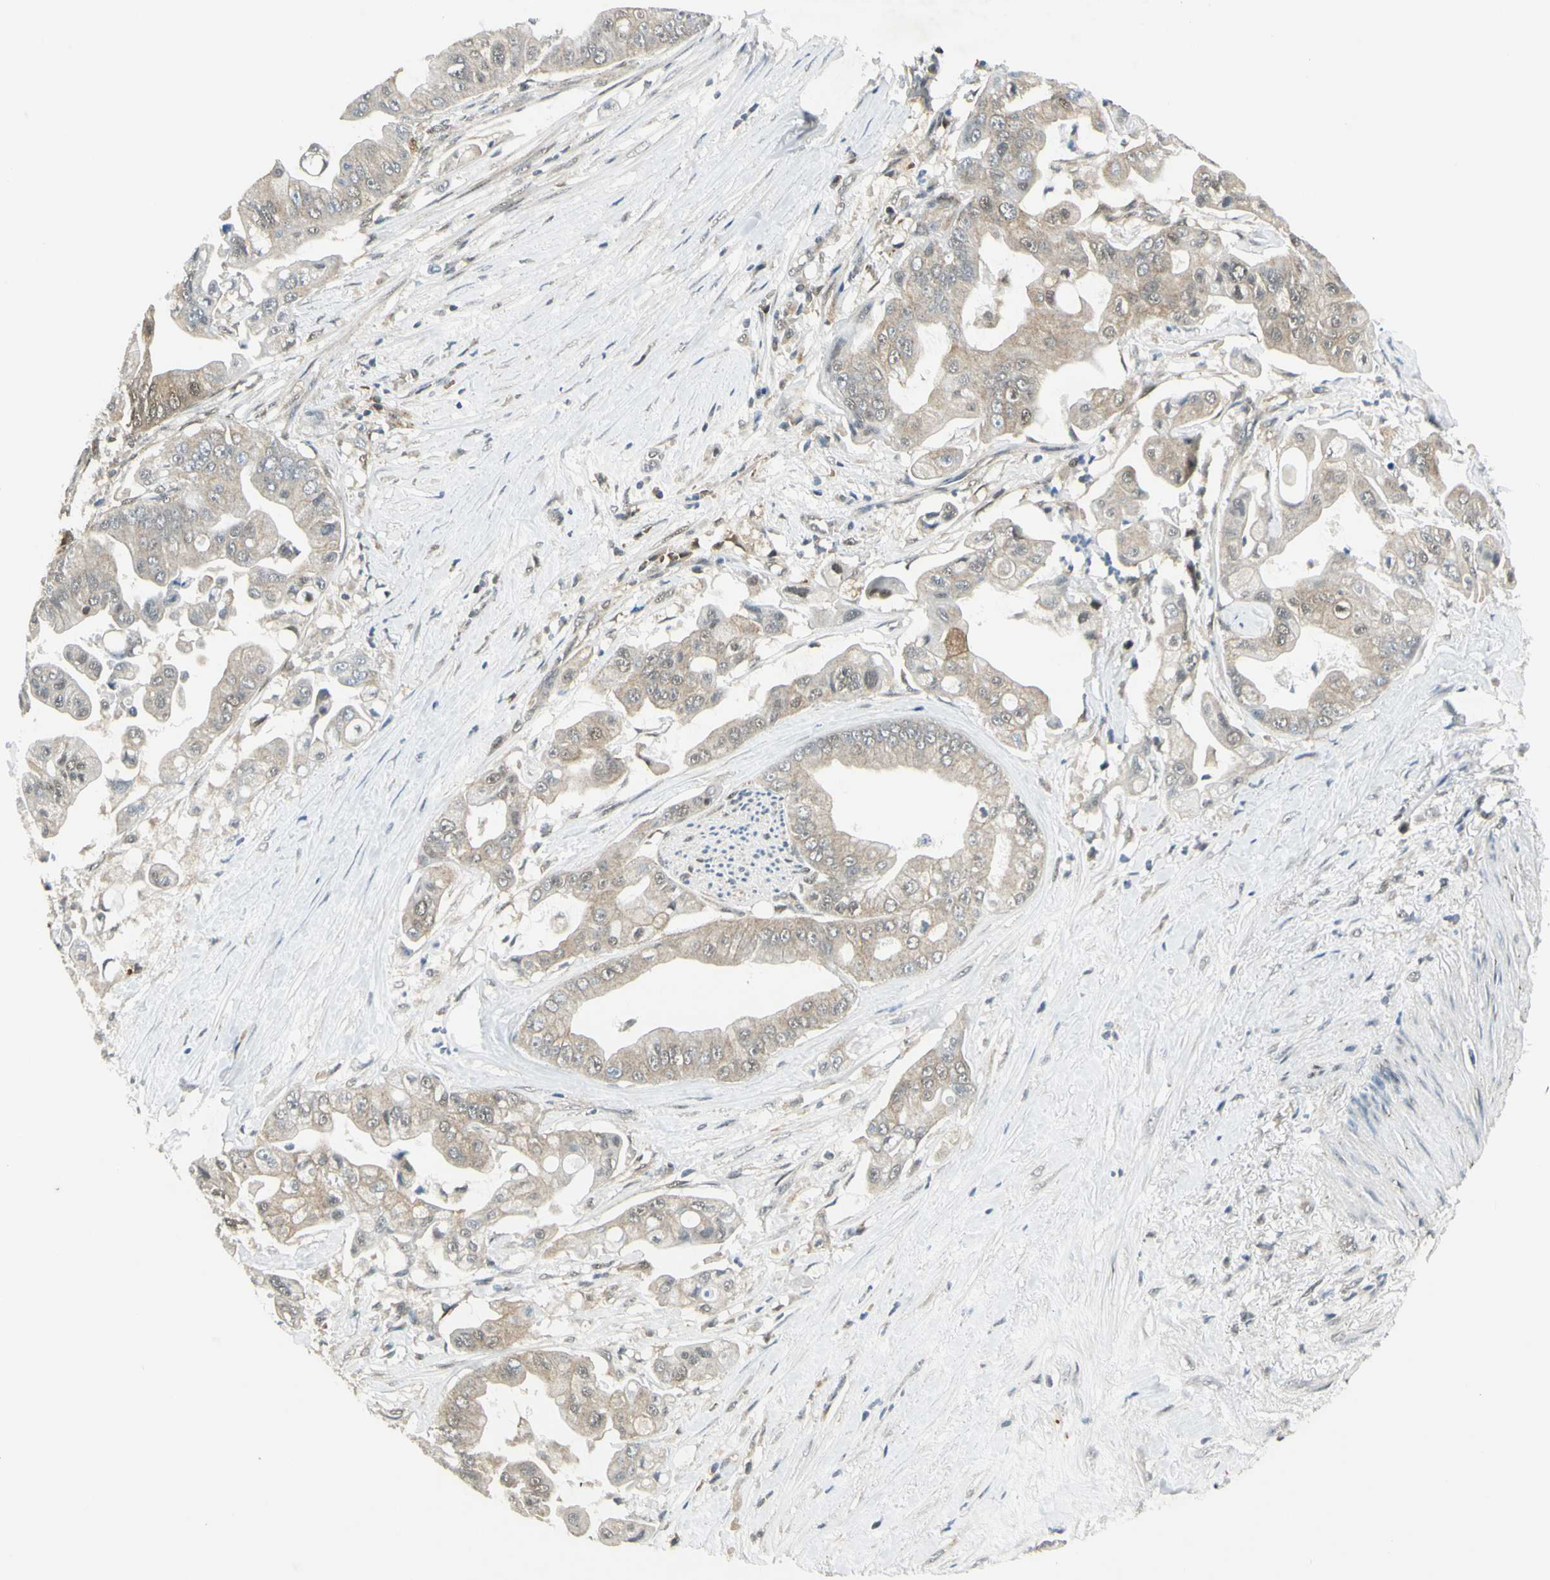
{"staining": {"intensity": "weak", "quantity": ">75%", "location": "cytoplasmic/membranous"}, "tissue": "pancreatic cancer", "cell_type": "Tumor cells", "image_type": "cancer", "snomed": [{"axis": "morphology", "description": "Adenocarcinoma, NOS"}, {"axis": "topography", "description": "Pancreas"}], "caption": "A micrograph of human pancreatic cancer stained for a protein shows weak cytoplasmic/membranous brown staining in tumor cells.", "gene": "PSMD5", "patient": {"sex": "female", "age": 75}}